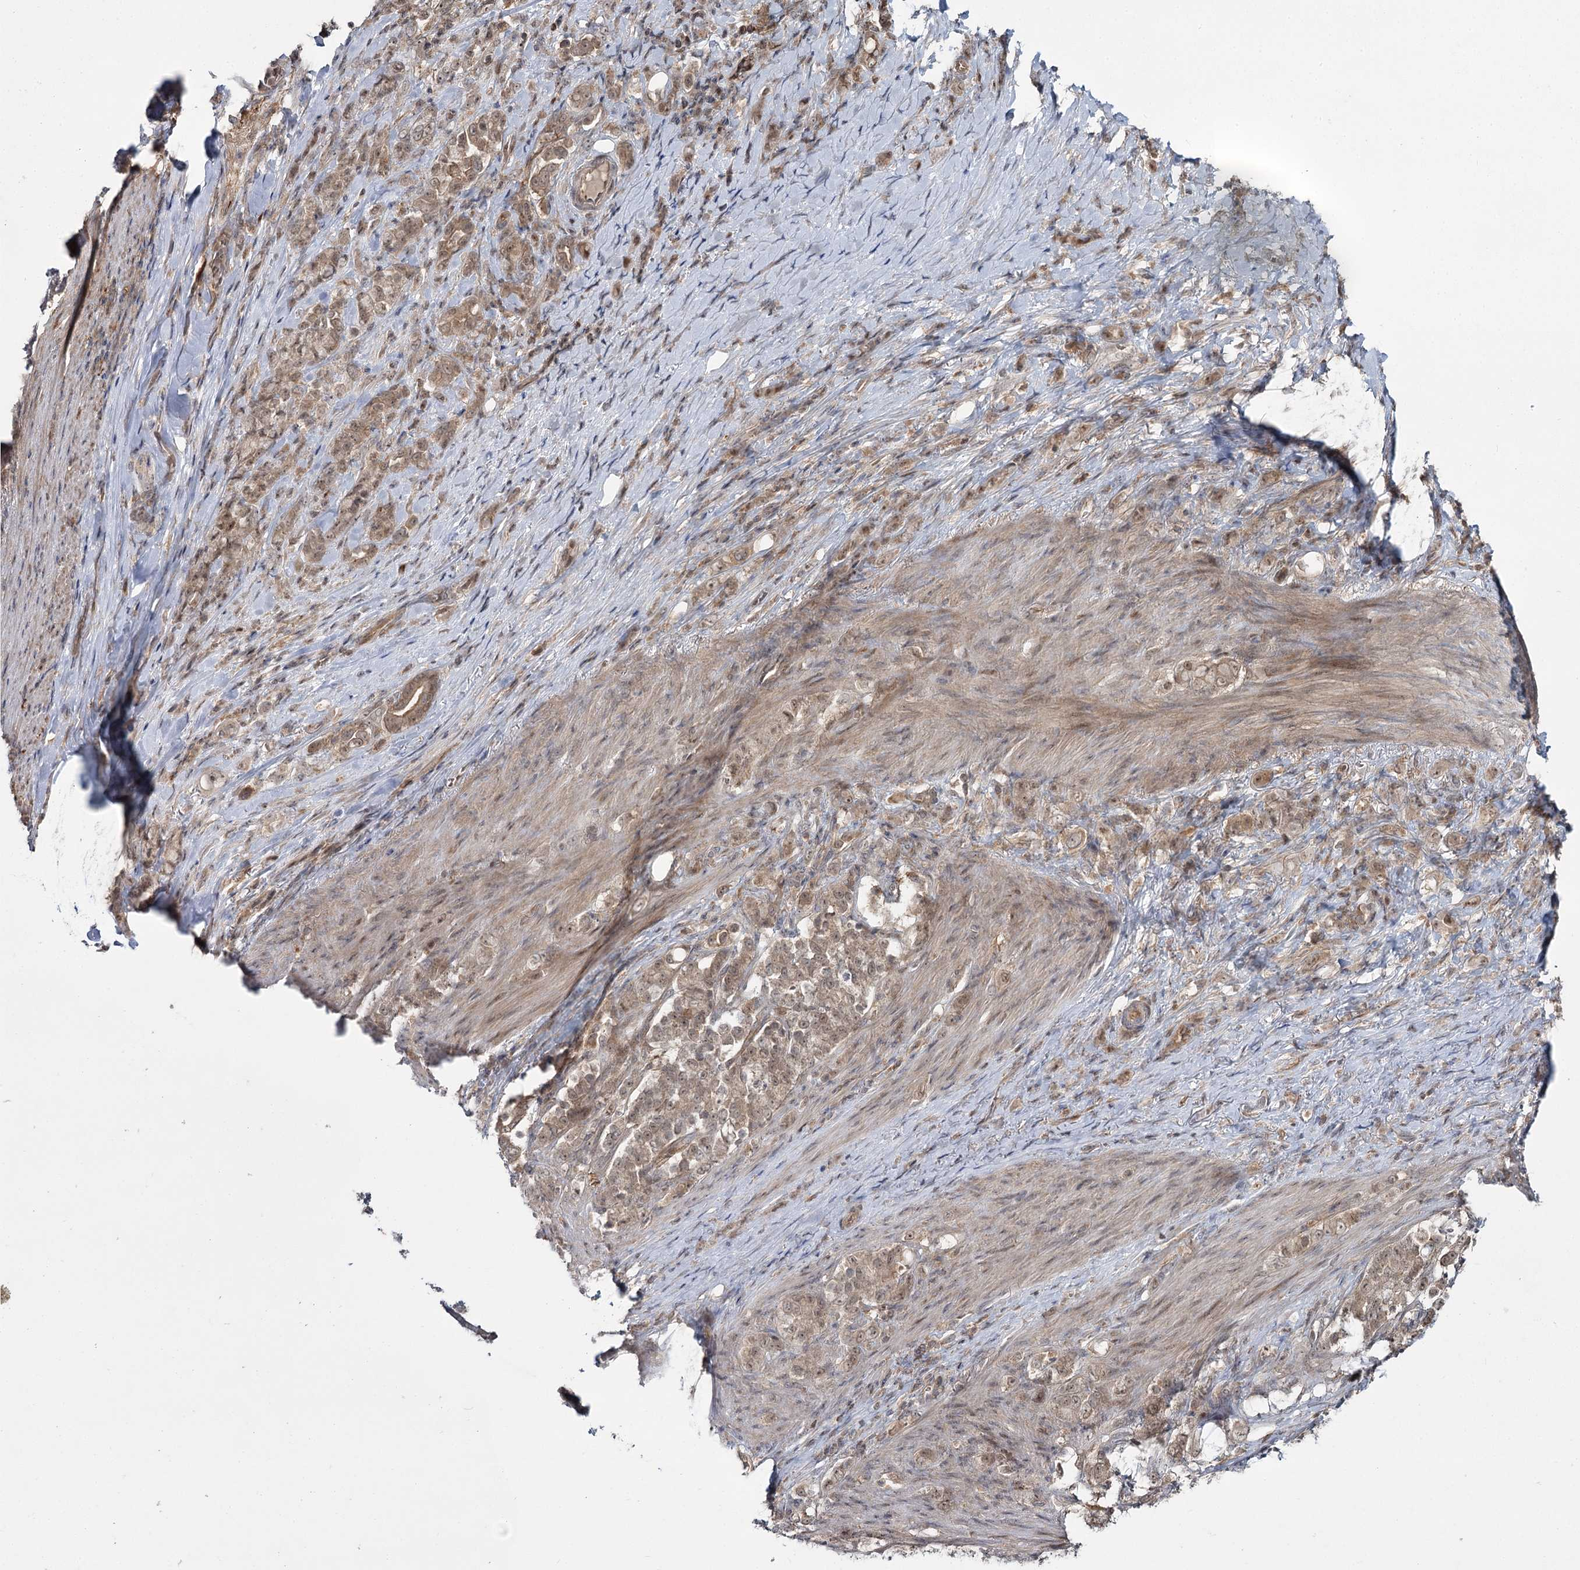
{"staining": {"intensity": "moderate", "quantity": ">75%", "location": "cytoplasmic/membranous"}, "tissue": "stomach cancer", "cell_type": "Tumor cells", "image_type": "cancer", "snomed": [{"axis": "morphology", "description": "Adenocarcinoma, NOS"}, {"axis": "topography", "description": "Stomach"}], "caption": "Immunohistochemical staining of adenocarcinoma (stomach) demonstrates medium levels of moderate cytoplasmic/membranous expression in approximately >75% of tumor cells.", "gene": "WDR44", "patient": {"sex": "female", "age": 79}}